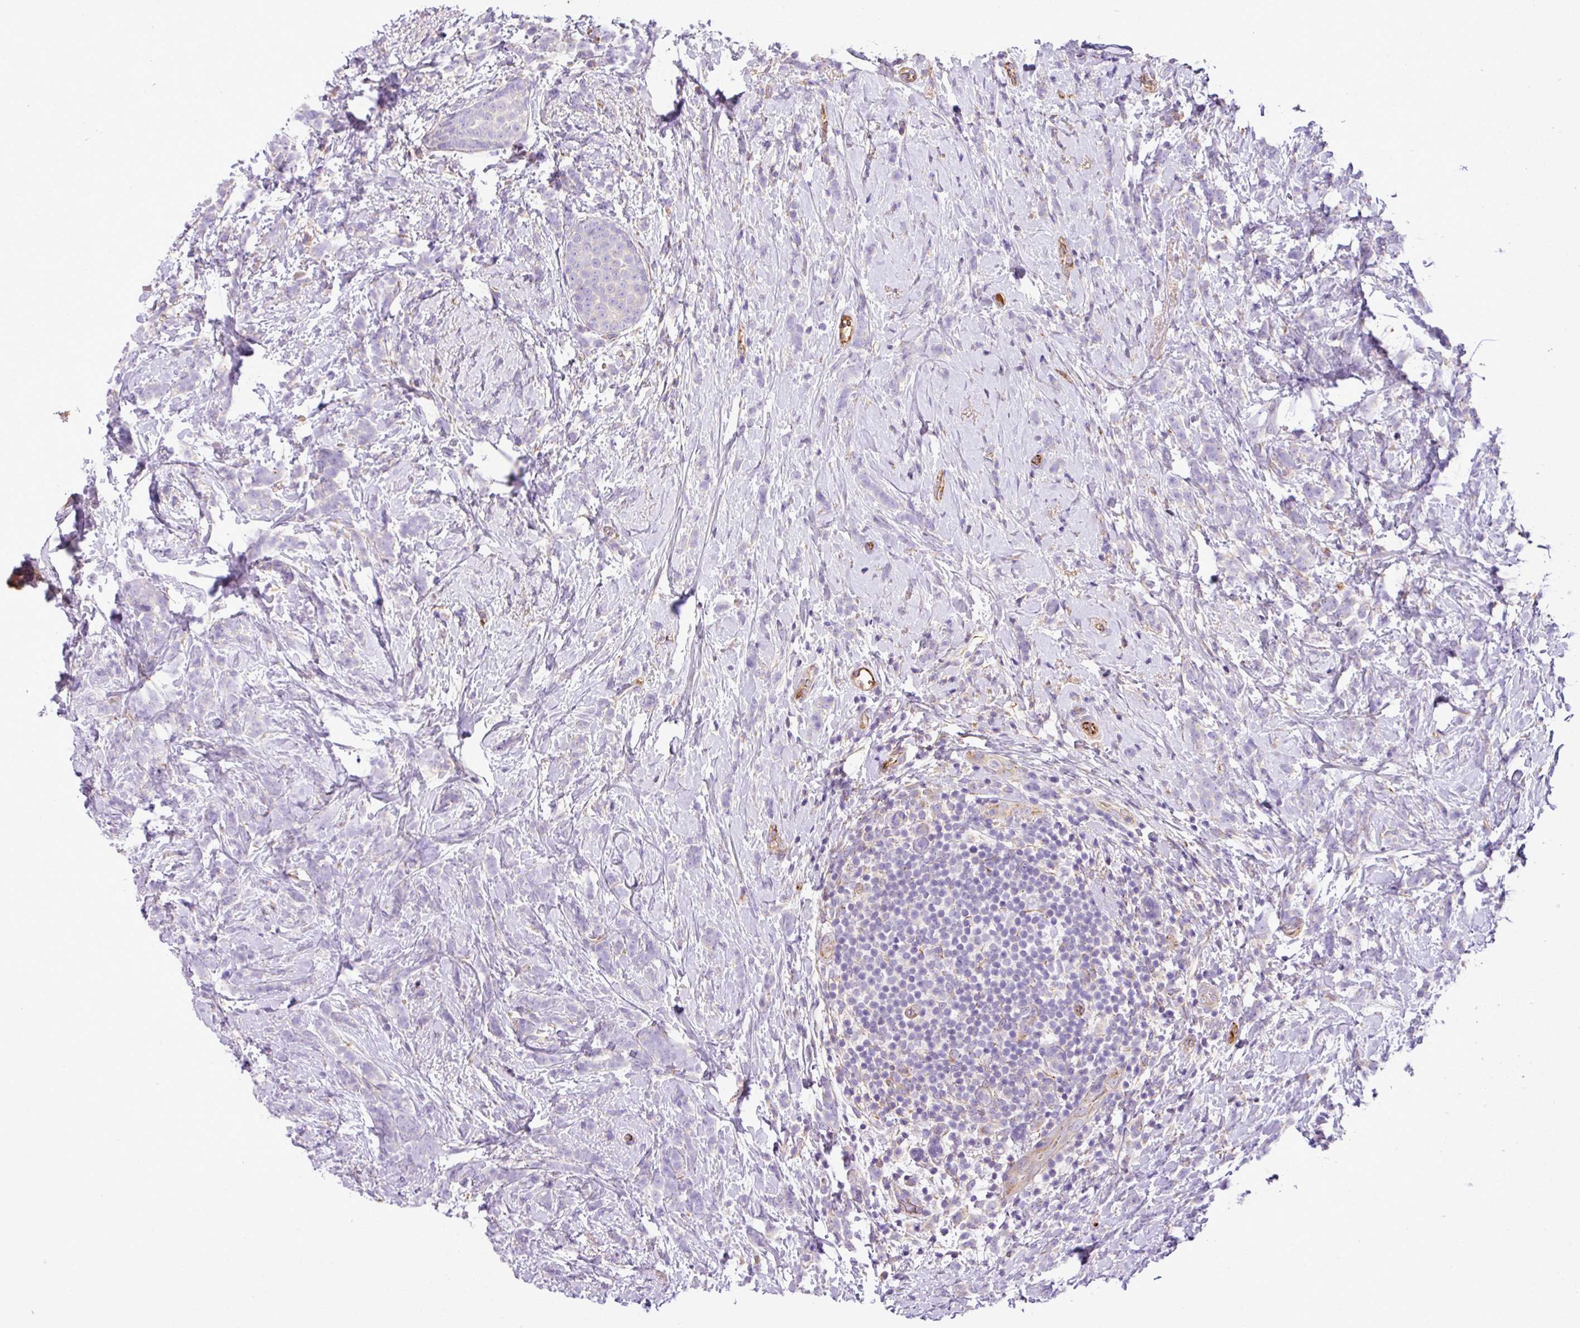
{"staining": {"intensity": "negative", "quantity": "none", "location": "none"}, "tissue": "breast cancer", "cell_type": "Tumor cells", "image_type": "cancer", "snomed": [{"axis": "morphology", "description": "Lobular carcinoma"}, {"axis": "topography", "description": "Breast"}], "caption": "The photomicrograph displays no significant staining in tumor cells of lobular carcinoma (breast). (Stains: DAB IHC with hematoxylin counter stain, Microscopy: brightfield microscopy at high magnification).", "gene": "CTXN2", "patient": {"sex": "female", "age": 58}}